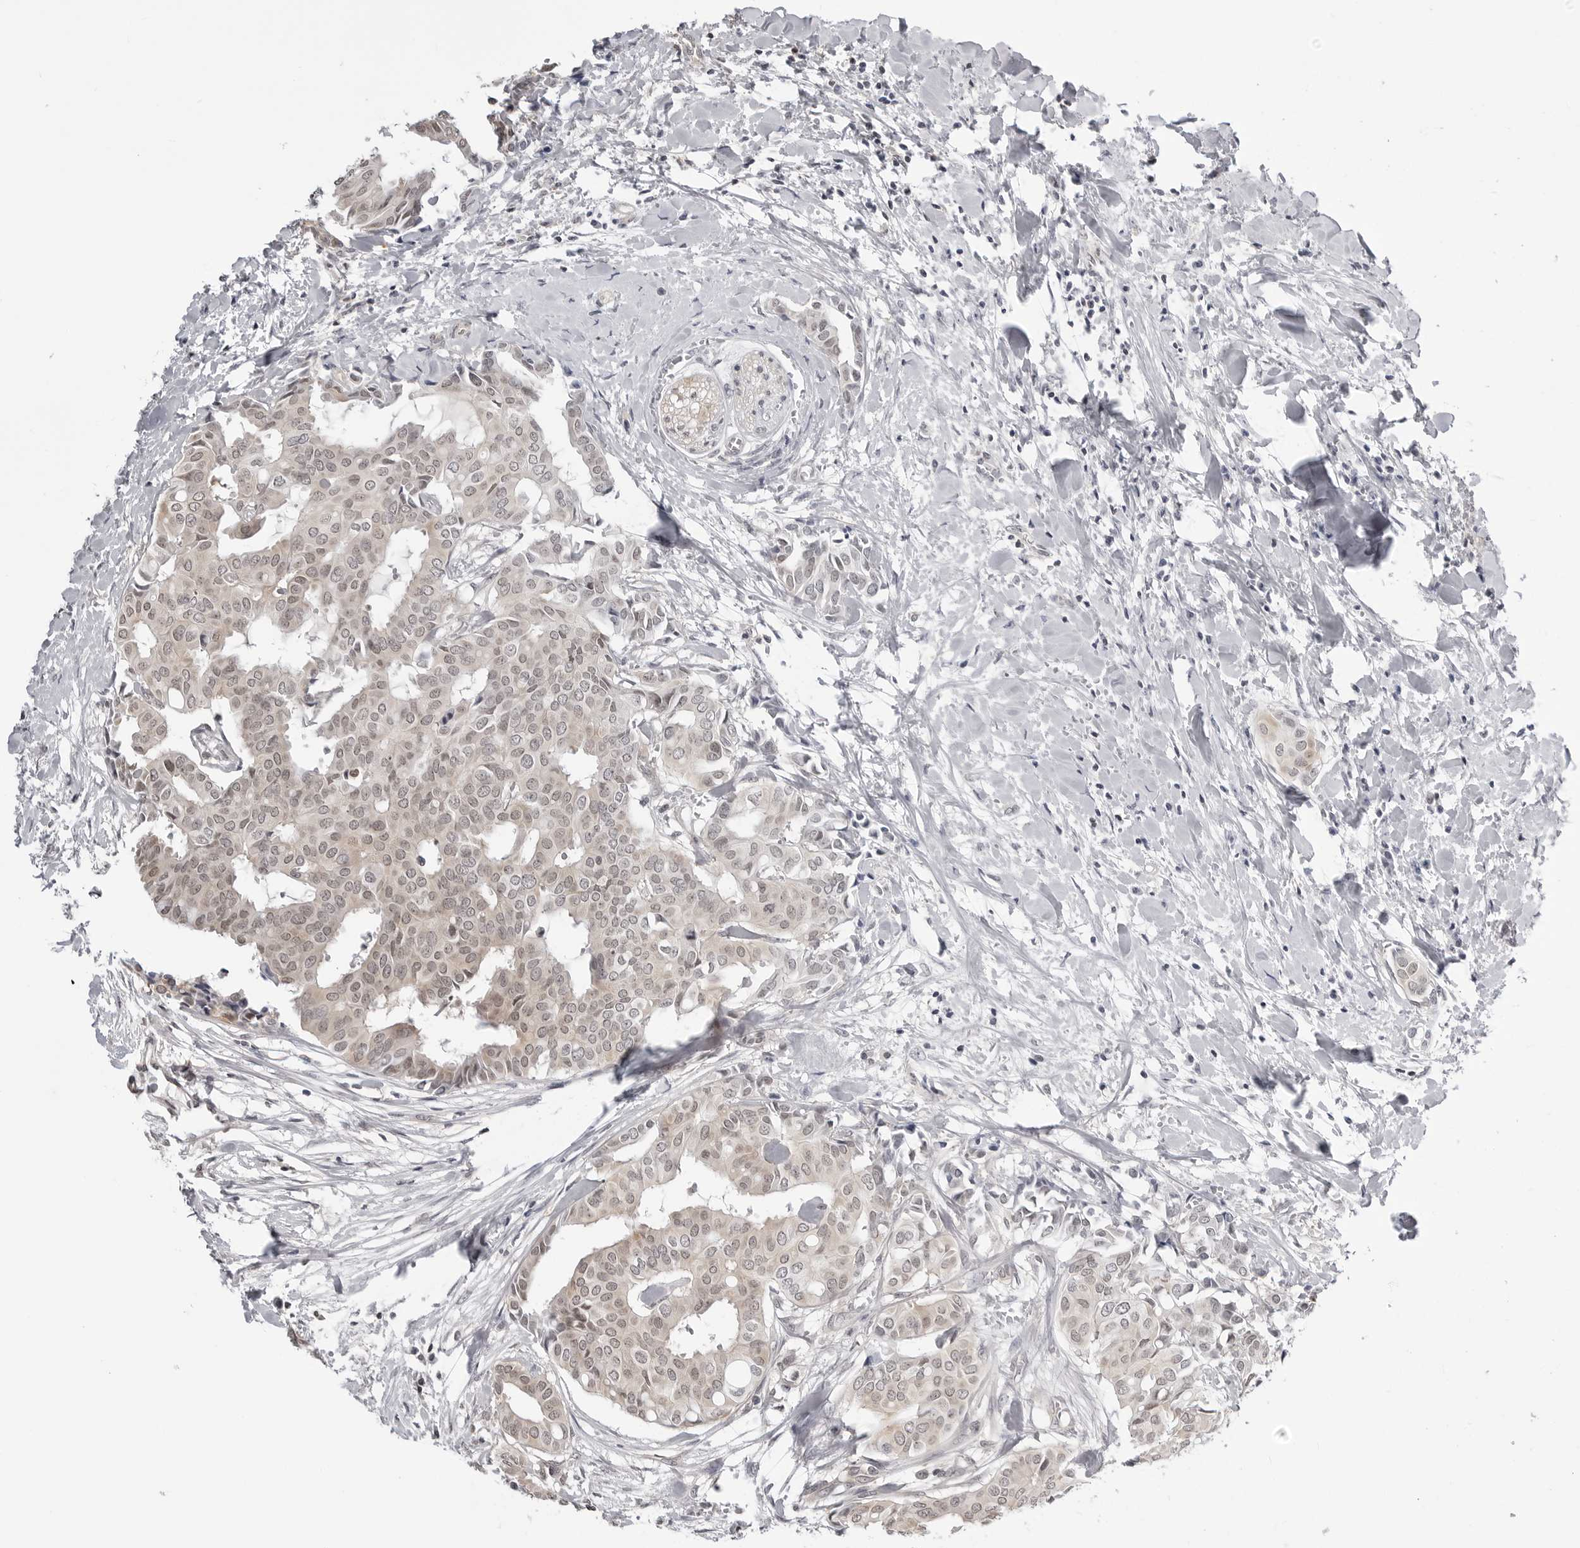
{"staining": {"intensity": "weak", "quantity": ">75%", "location": "nuclear"}, "tissue": "head and neck cancer", "cell_type": "Tumor cells", "image_type": "cancer", "snomed": [{"axis": "morphology", "description": "Adenocarcinoma, NOS"}, {"axis": "topography", "description": "Salivary gland"}, {"axis": "topography", "description": "Head-Neck"}], "caption": "A histopathology image of head and neck adenocarcinoma stained for a protein shows weak nuclear brown staining in tumor cells.", "gene": "YWHAG", "patient": {"sex": "female", "age": 59}}